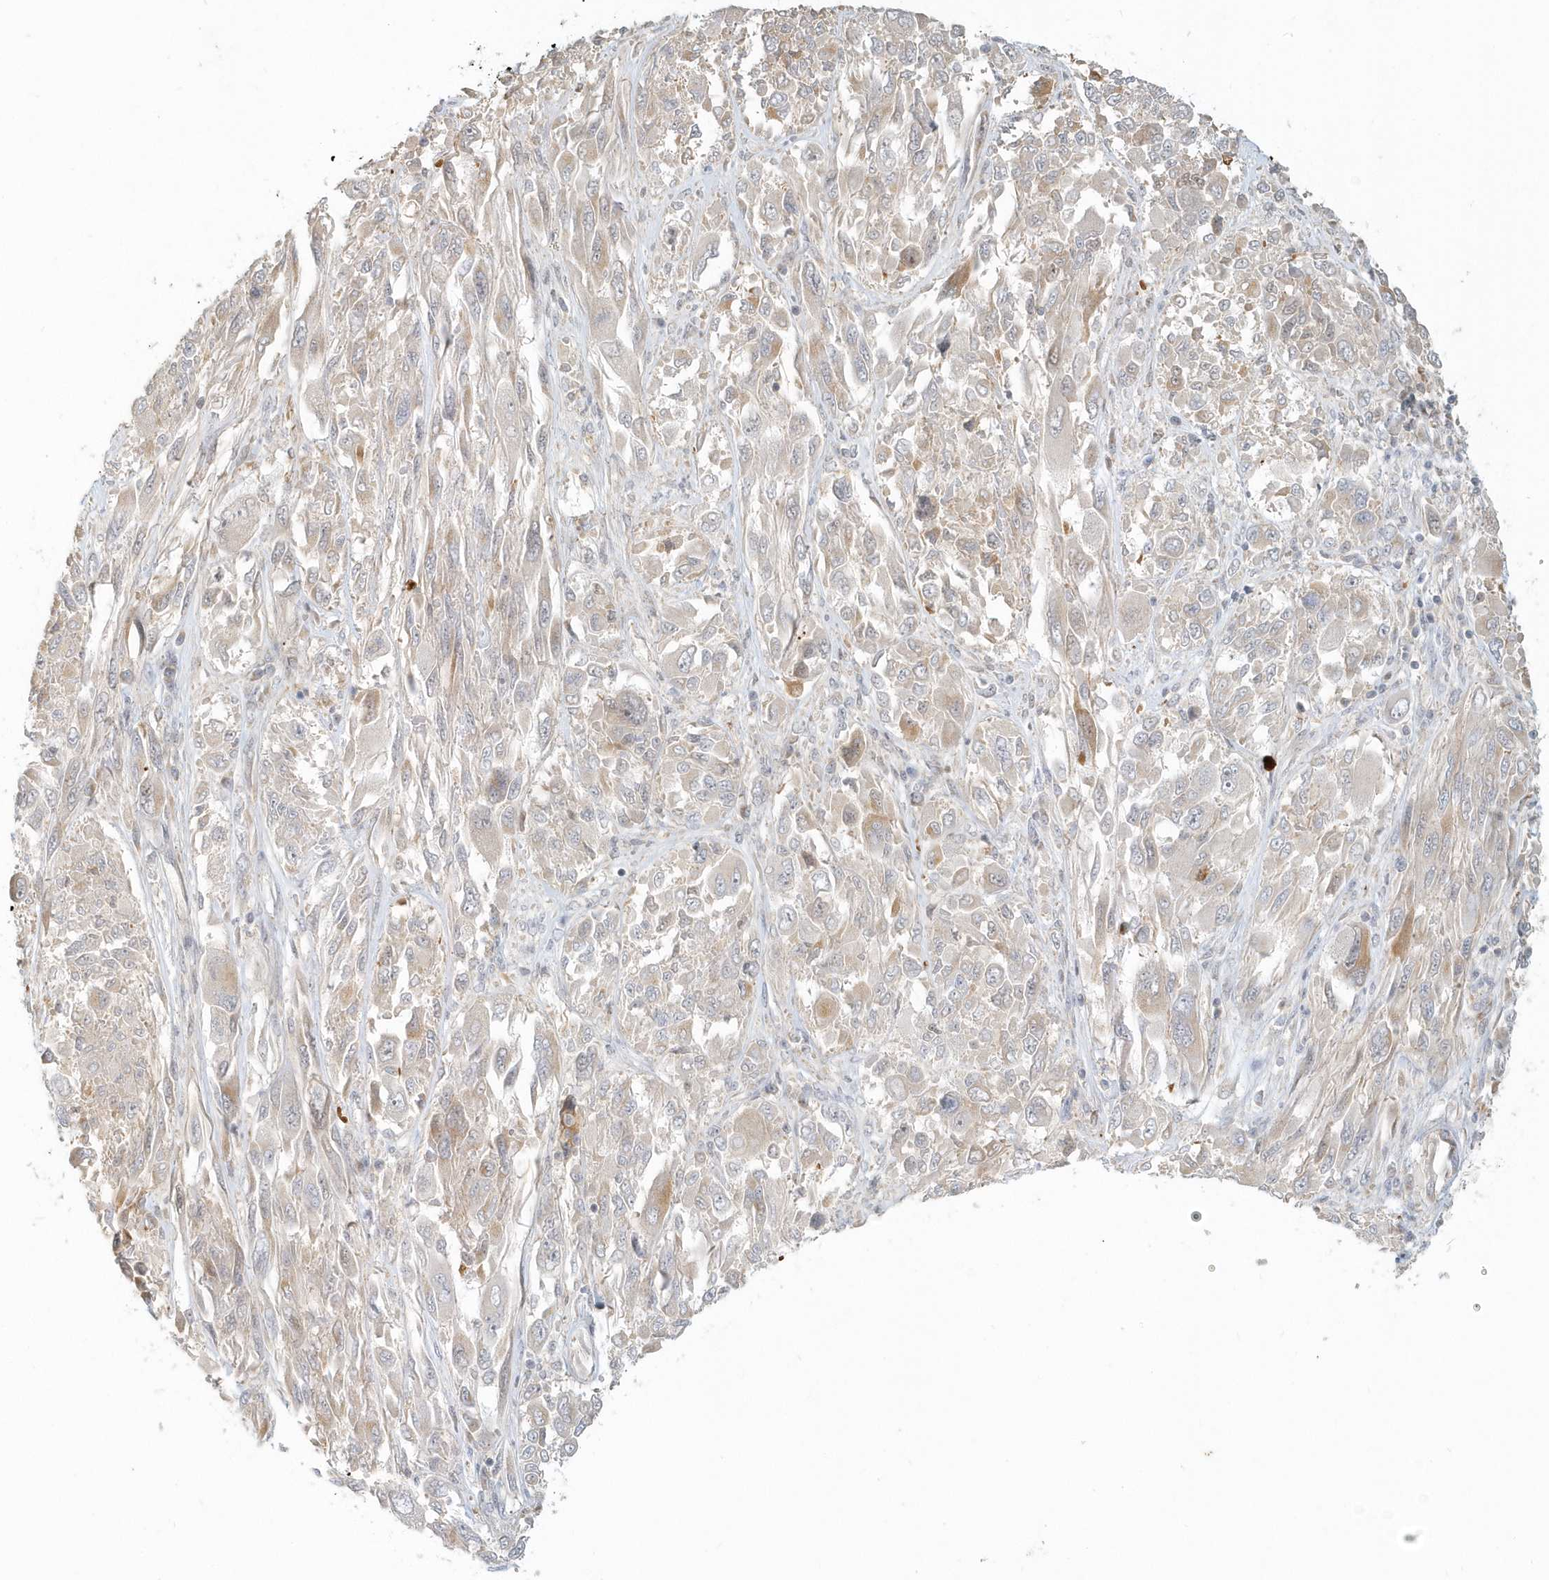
{"staining": {"intensity": "weak", "quantity": "<25%", "location": "cytoplasmic/membranous"}, "tissue": "melanoma", "cell_type": "Tumor cells", "image_type": "cancer", "snomed": [{"axis": "morphology", "description": "Malignant melanoma, NOS"}, {"axis": "topography", "description": "Skin"}], "caption": "The immunohistochemistry photomicrograph has no significant staining in tumor cells of melanoma tissue.", "gene": "NAPB", "patient": {"sex": "female", "age": 91}}